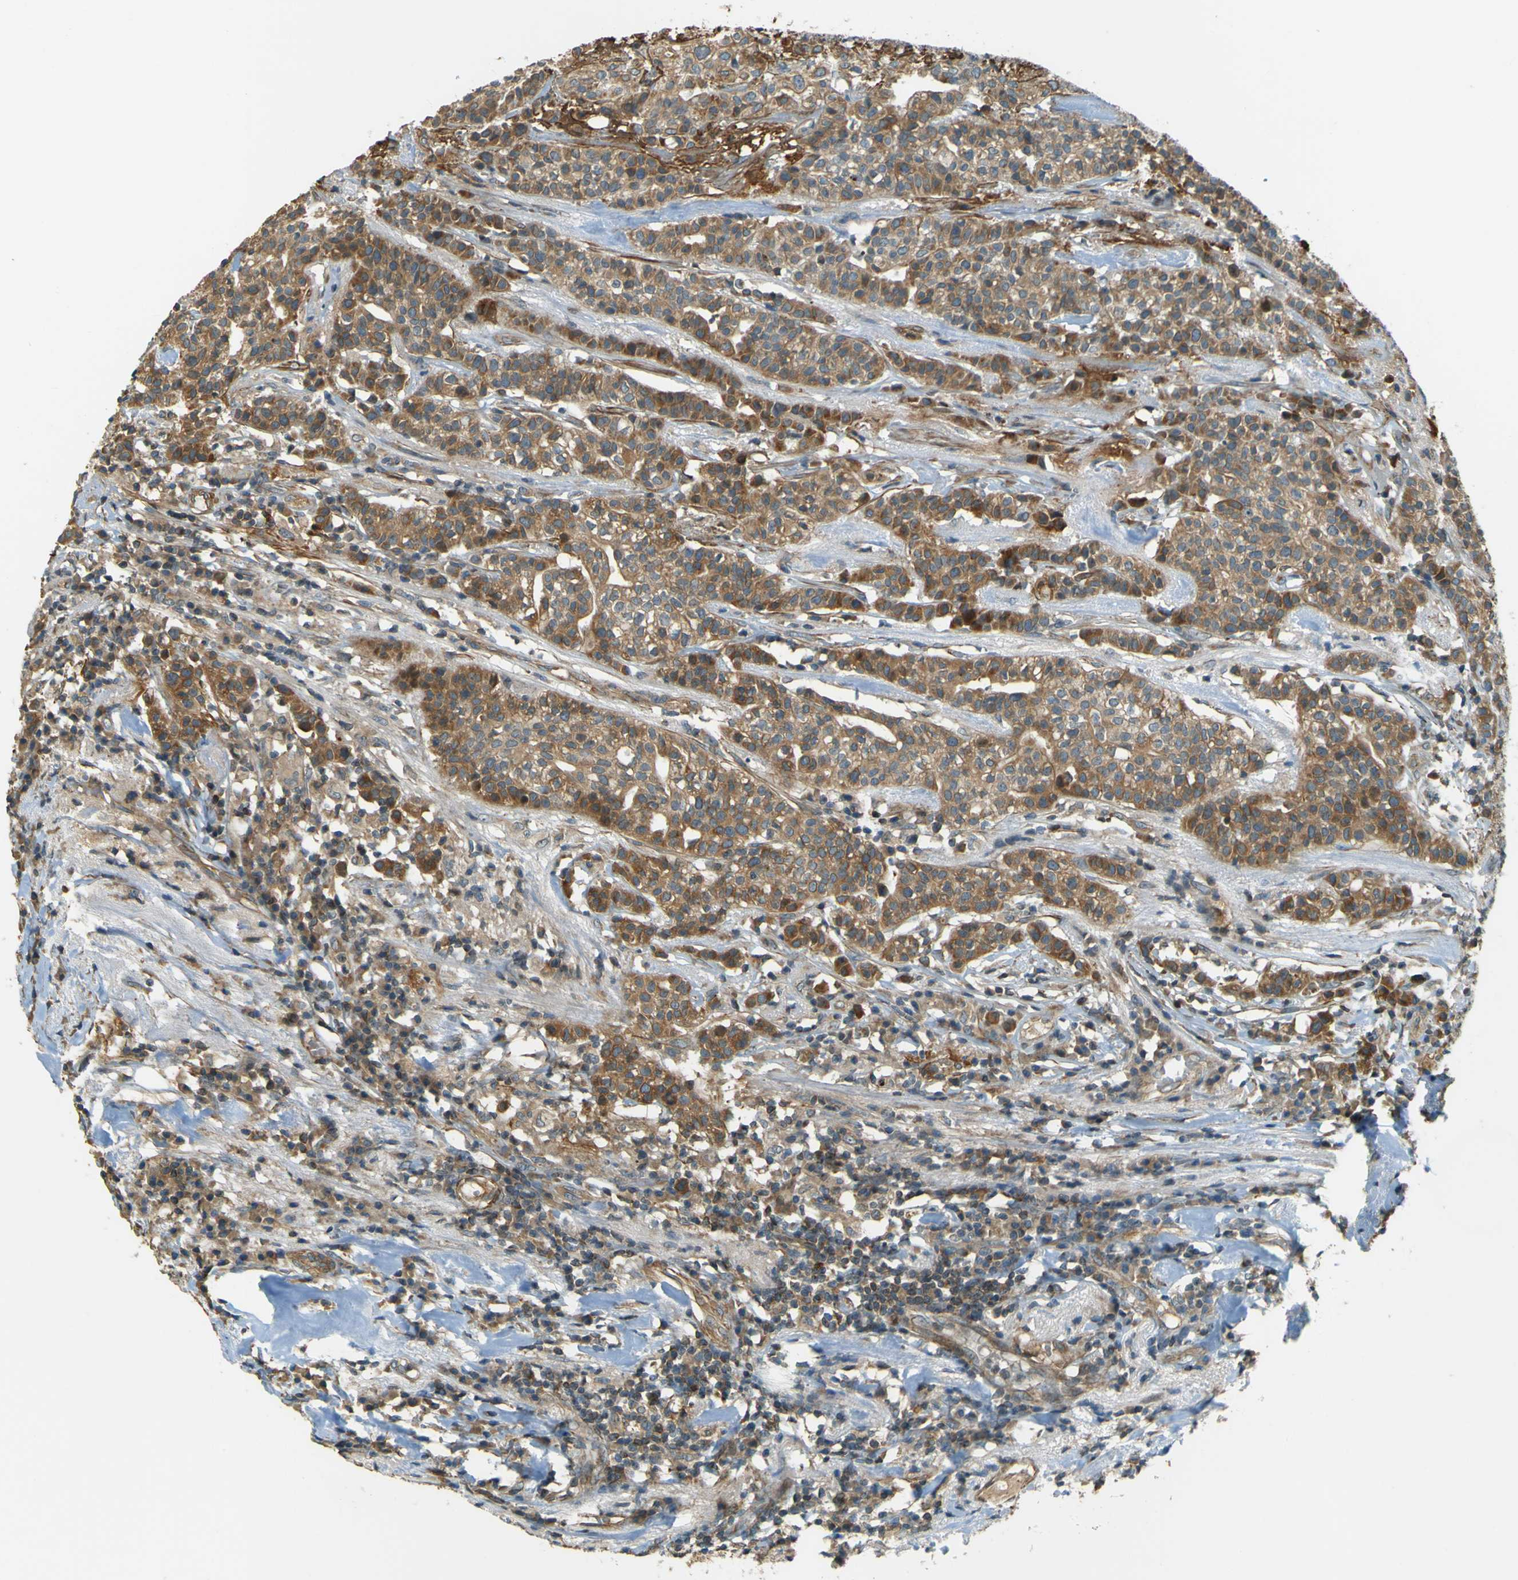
{"staining": {"intensity": "moderate", "quantity": "25%-75%", "location": "cytoplasmic/membranous"}, "tissue": "head and neck cancer", "cell_type": "Tumor cells", "image_type": "cancer", "snomed": [{"axis": "morphology", "description": "Adenocarcinoma, NOS"}, {"axis": "topography", "description": "Salivary gland"}, {"axis": "topography", "description": "Head-Neck"}], "caption": "This photomicrograph reveals IHC staining of human adenocarcinoma (head and neck), with medium moderate cytoplasmic/membranous positivity in approximately 25%-75% of tumor cells.", "gene": "LPCAT1", "patient": {"sex": "female", "age": 65}}